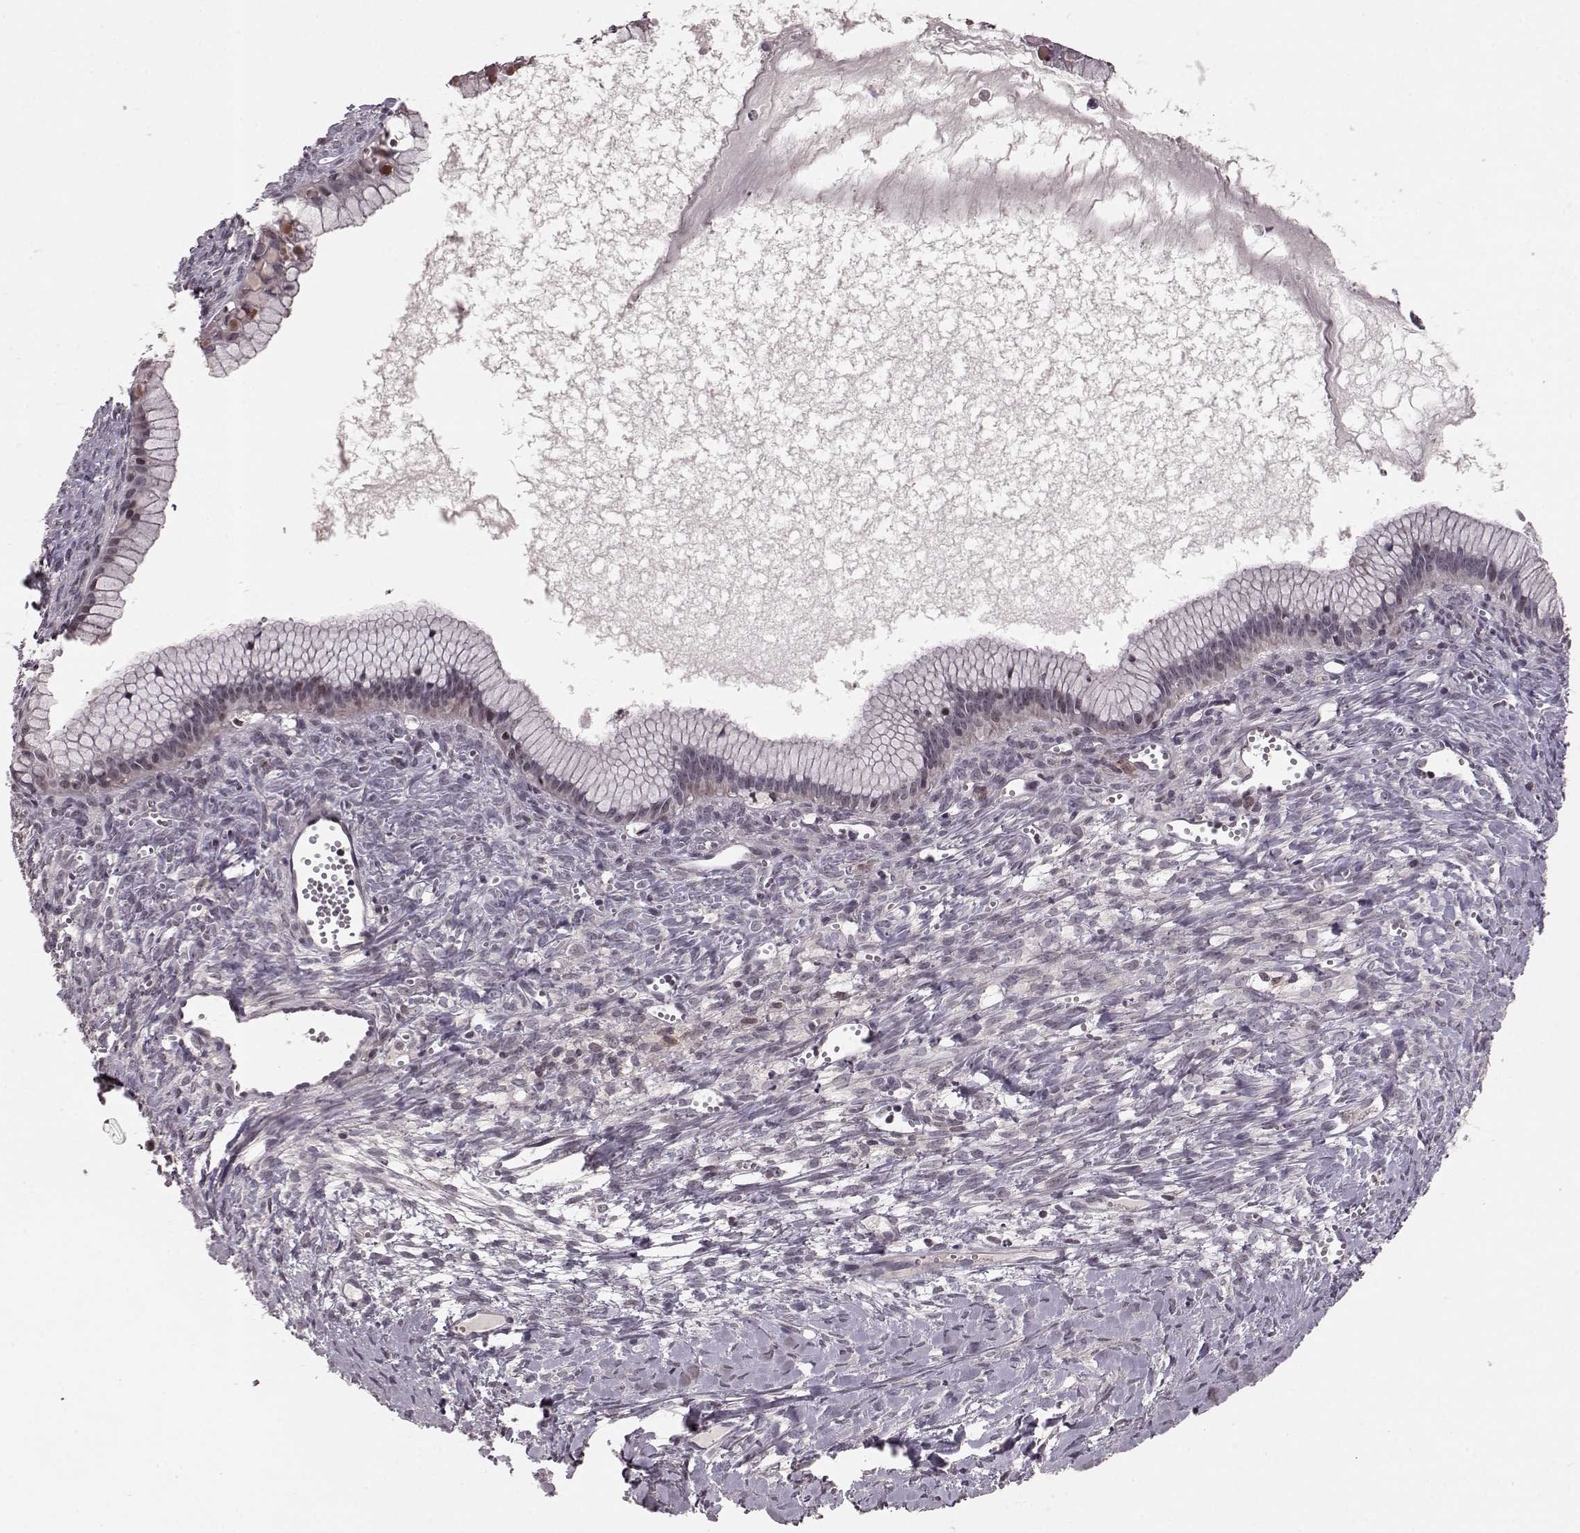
{"staining": {"intensity": "weak", "quantity": ">75%", "location": "cytoplasmic/membranous"}, "tissue": "ovarian cancer", "cell_type": "Tumor cells", "image_type": "cancer", "snomed": [{"axis": "morphology", "description": "Cystadenocarcinoma, mucinous, NOS"}, {"axis": "topography", "description": "Ovary"}], "caption": "Immunohistochemistry (IHC) (DAB (3,3'-diaminobenzidine)) staining of mucinous cystadenocarcinoma (ovarian) displays weak cytoplasmic/membranous protein positivity in approximately >75% of tumor cells.", "gene": "ELOVL5", "patient": {"sex": "female", "age": 41}}